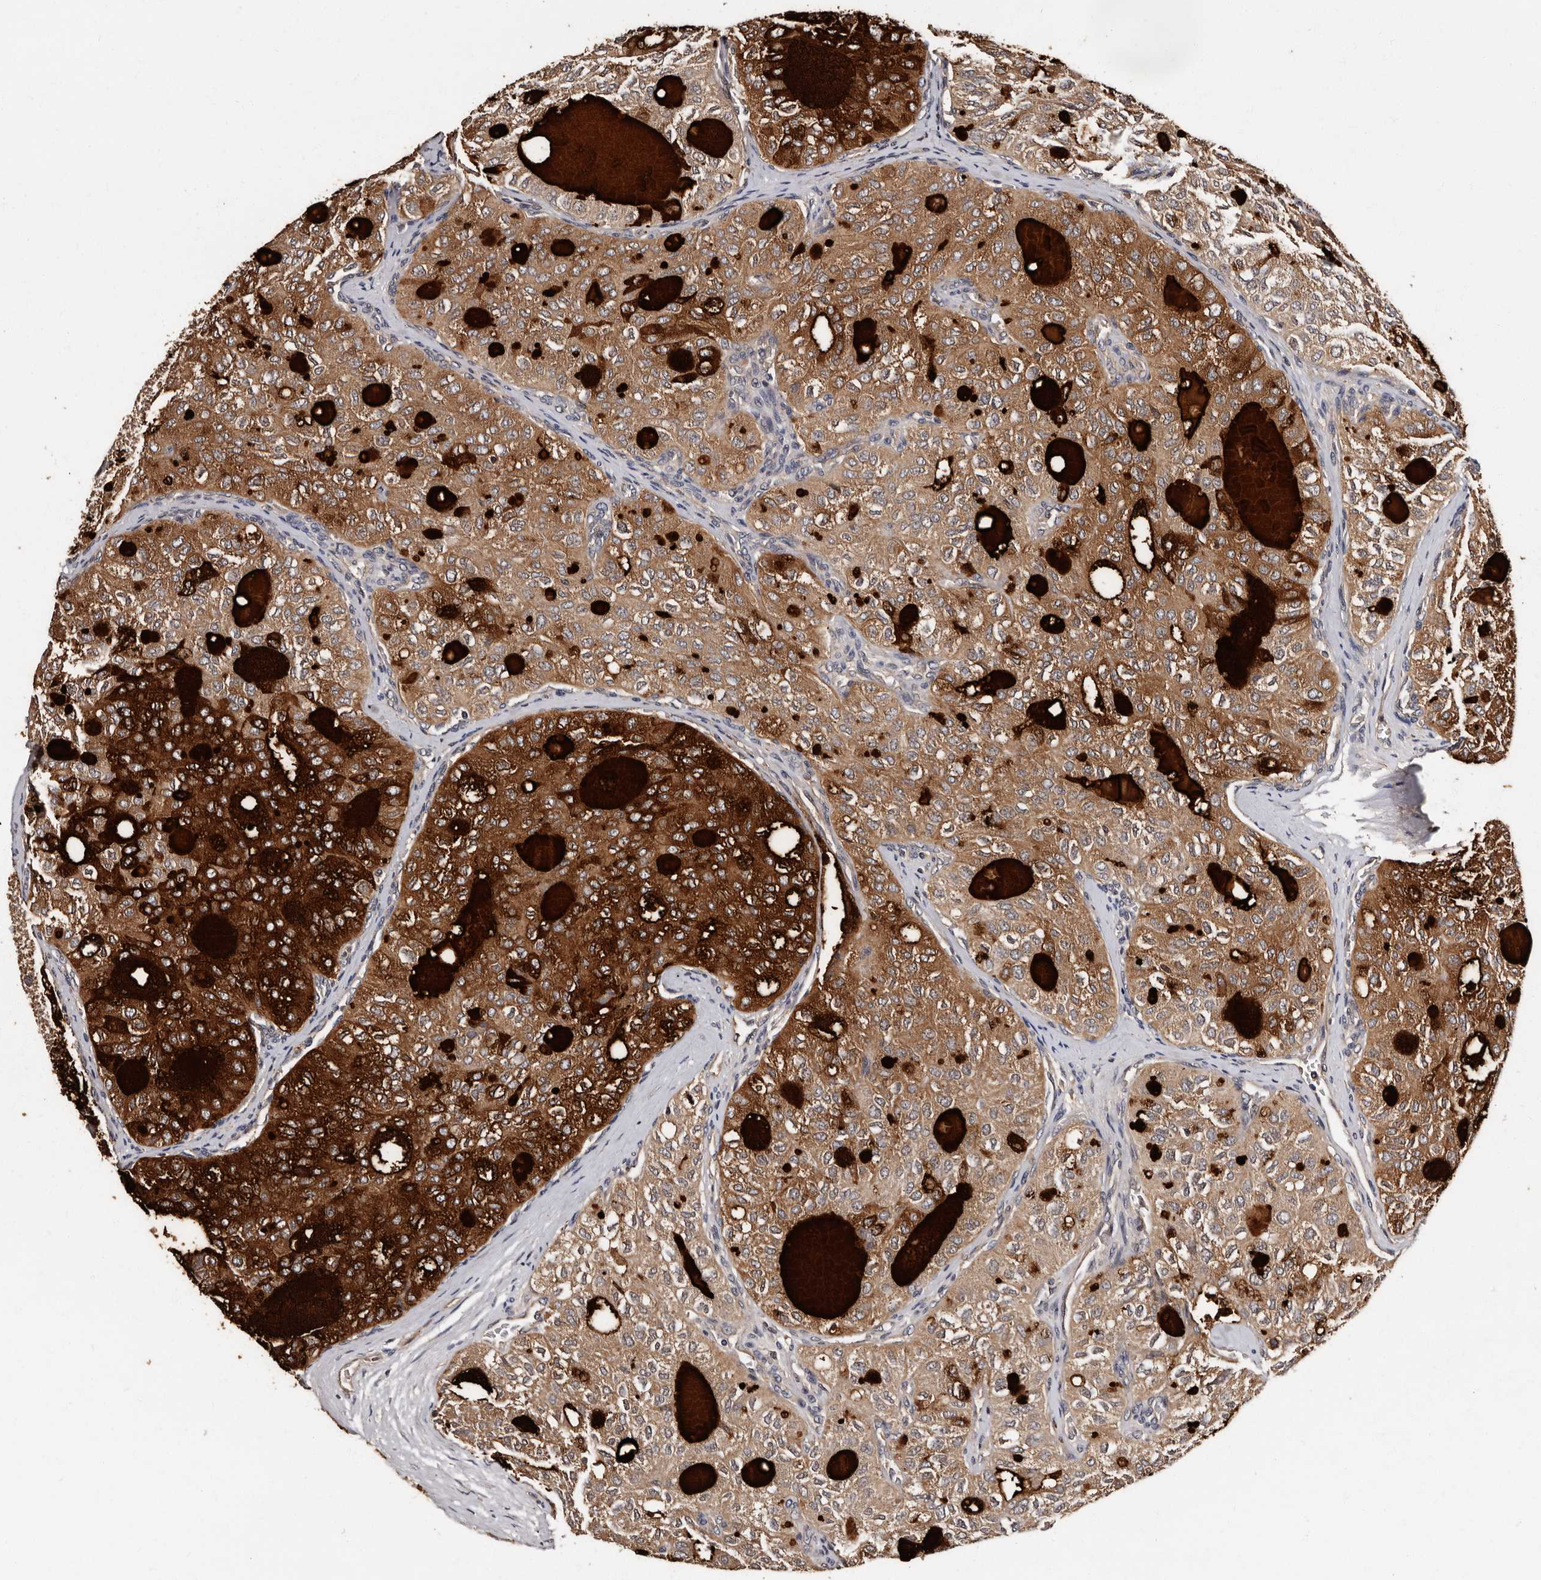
{"staining": {"intensity": "moderate", "quantity": ">75%", "location": "cytoplasmic/membranous"}, "tissue": "thyroid cancer", "cell_type": "Tumor cells", "image_type": "cancer", "snomed": [{"axis": "morphology", "description": "Follicular adenoma carcinoma, NOS"}, {"axis": "topography", "description": "Thyroid gland"}], "caption": "Immunohistochemistry of human thyroid cancer (follicular adenoma carcinoma) exhibits medium levels of moderate cytoplasmic/membranous positivity in about >75% of tumor cells.", "gene": "ADCK5", "patient": {"sex": "male", "age": 75}}